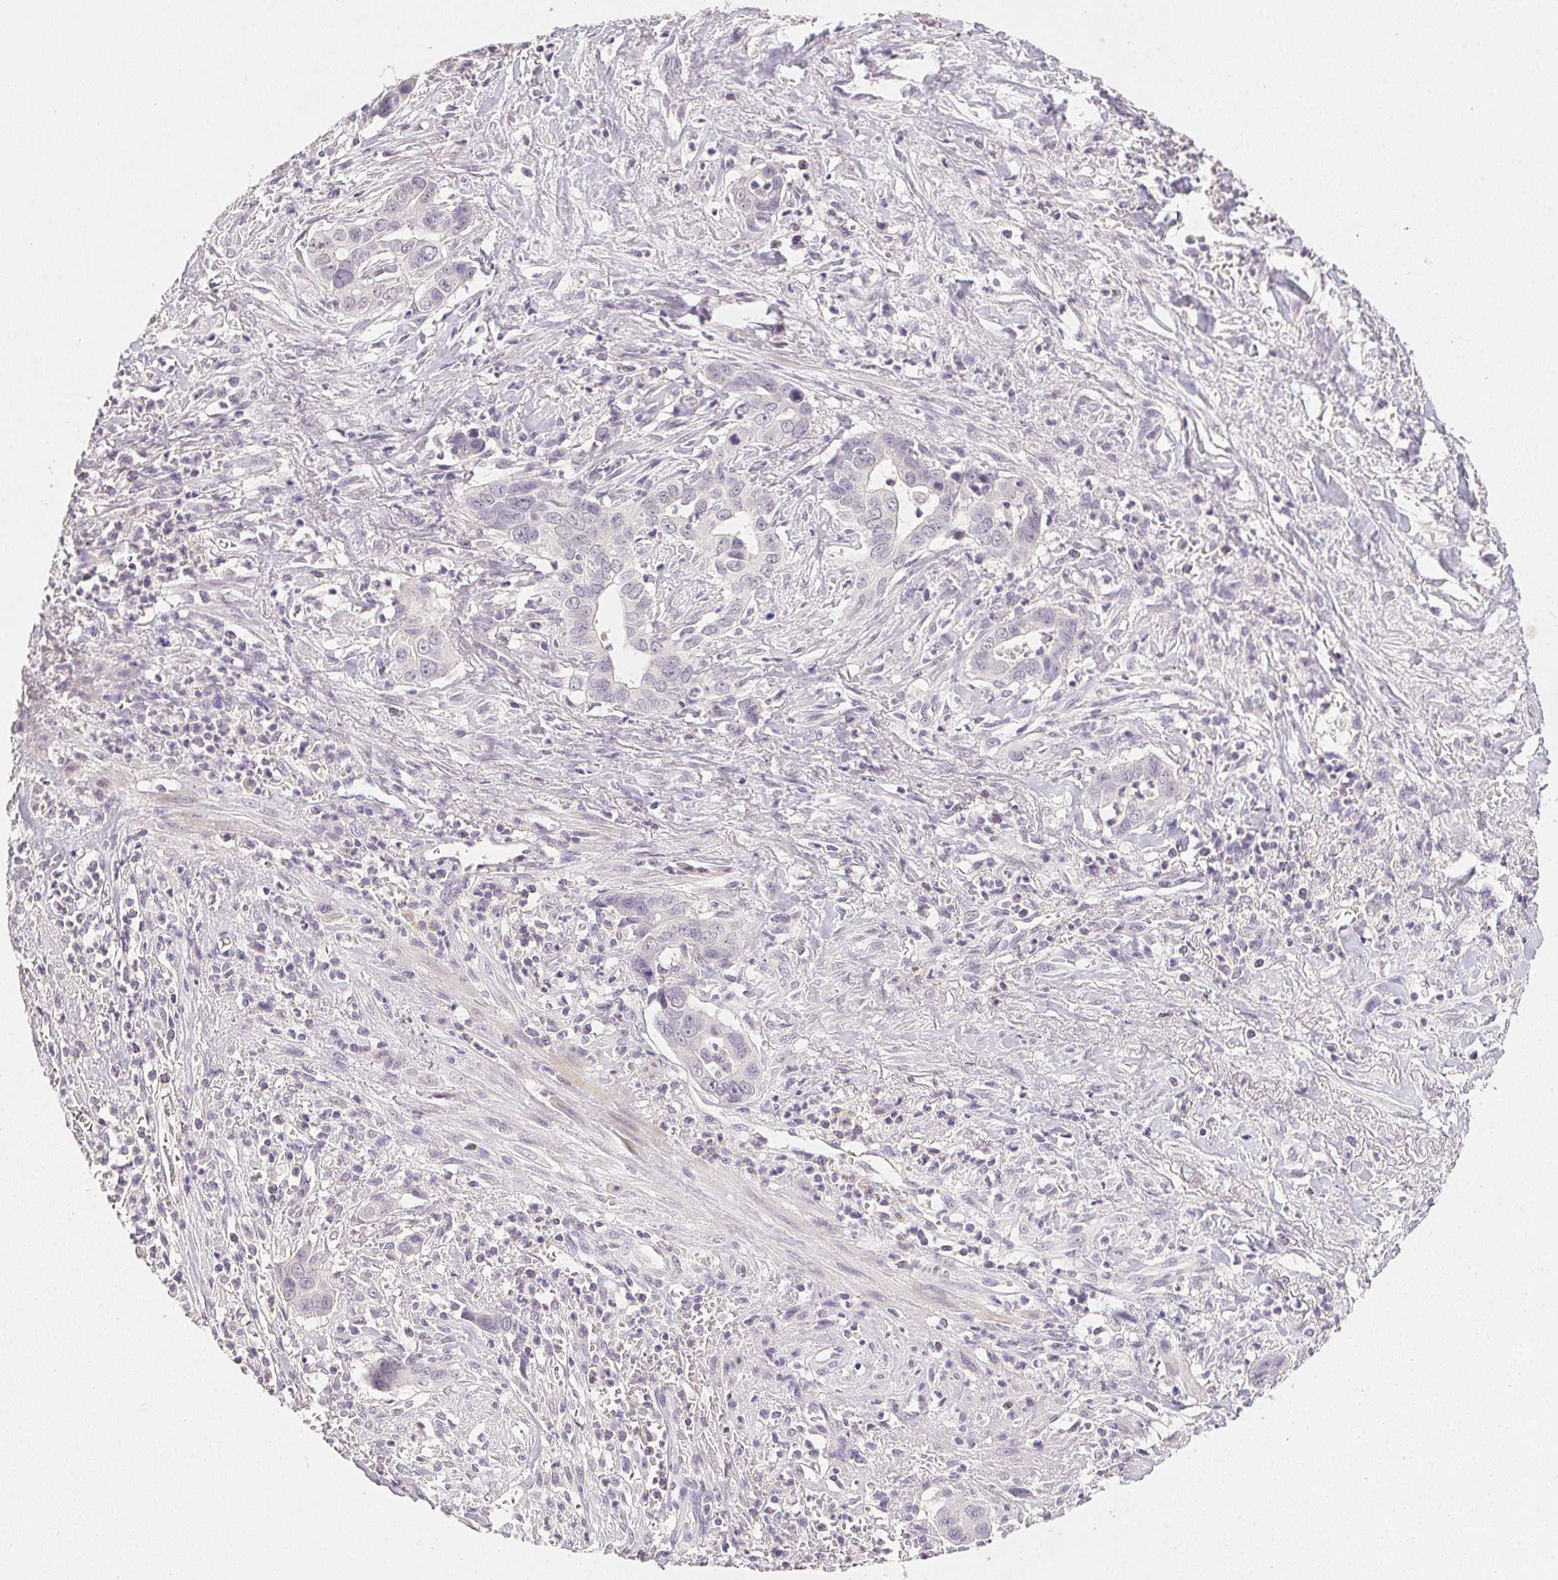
{"staining": {"intensity": "negative", "quantity": "none", "location": "none"}, "tissue": "liver cancer", "cell_type": "Tumor cells", "image_type": "cancer", "snomed": [{"axis": "morphology", "description": "Cholangiocarcinoma"}, {"axis": "topography", "description": "Liver"}], "caption": "Immunohistochemistry (IHC) of liver cholangiocarcinoma reveals no positivity in tumor cells.", "gene": "PPY", "patient": {"sex": "female", "age": 79}}